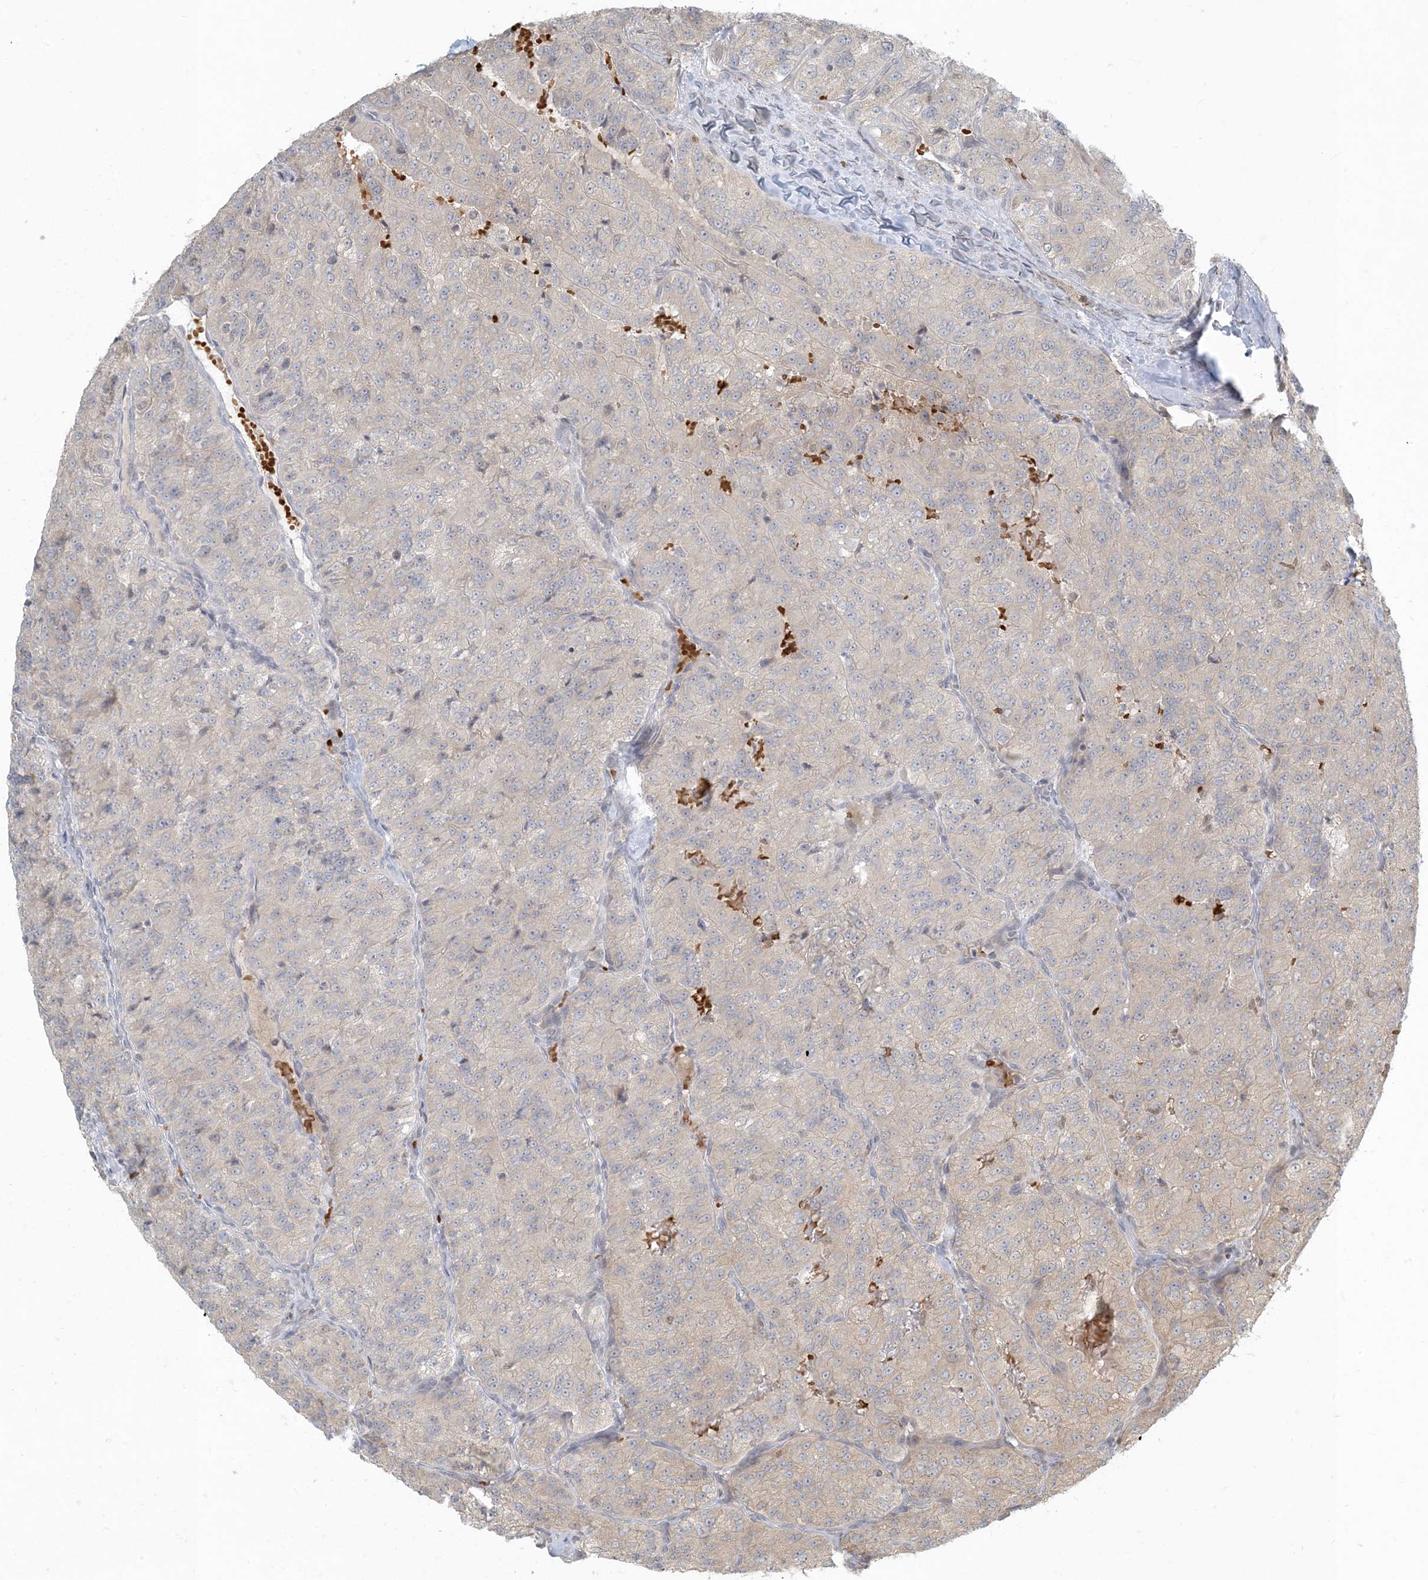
{"staining": {"intensity": "weak", "quantity": "<25%", "location": "cytoplasmic/membranous"}, "tissue": "renal cancer", "cell_type": "Tumor cells", "image_type": "cancer", "snomed": [{"axis": "morphology", "description": "Adenocarcinoma, NOS"}, {"axis": "topography", "description": "Kidney"}], "caption": "This is an immunohistochemistry (IHC) micrograph of human renal cancer (adenocarcinoma). There is no staining in tumor cells.", "gene": "CTDNEP1", "patient": {"sex": "female", "age": 63}}